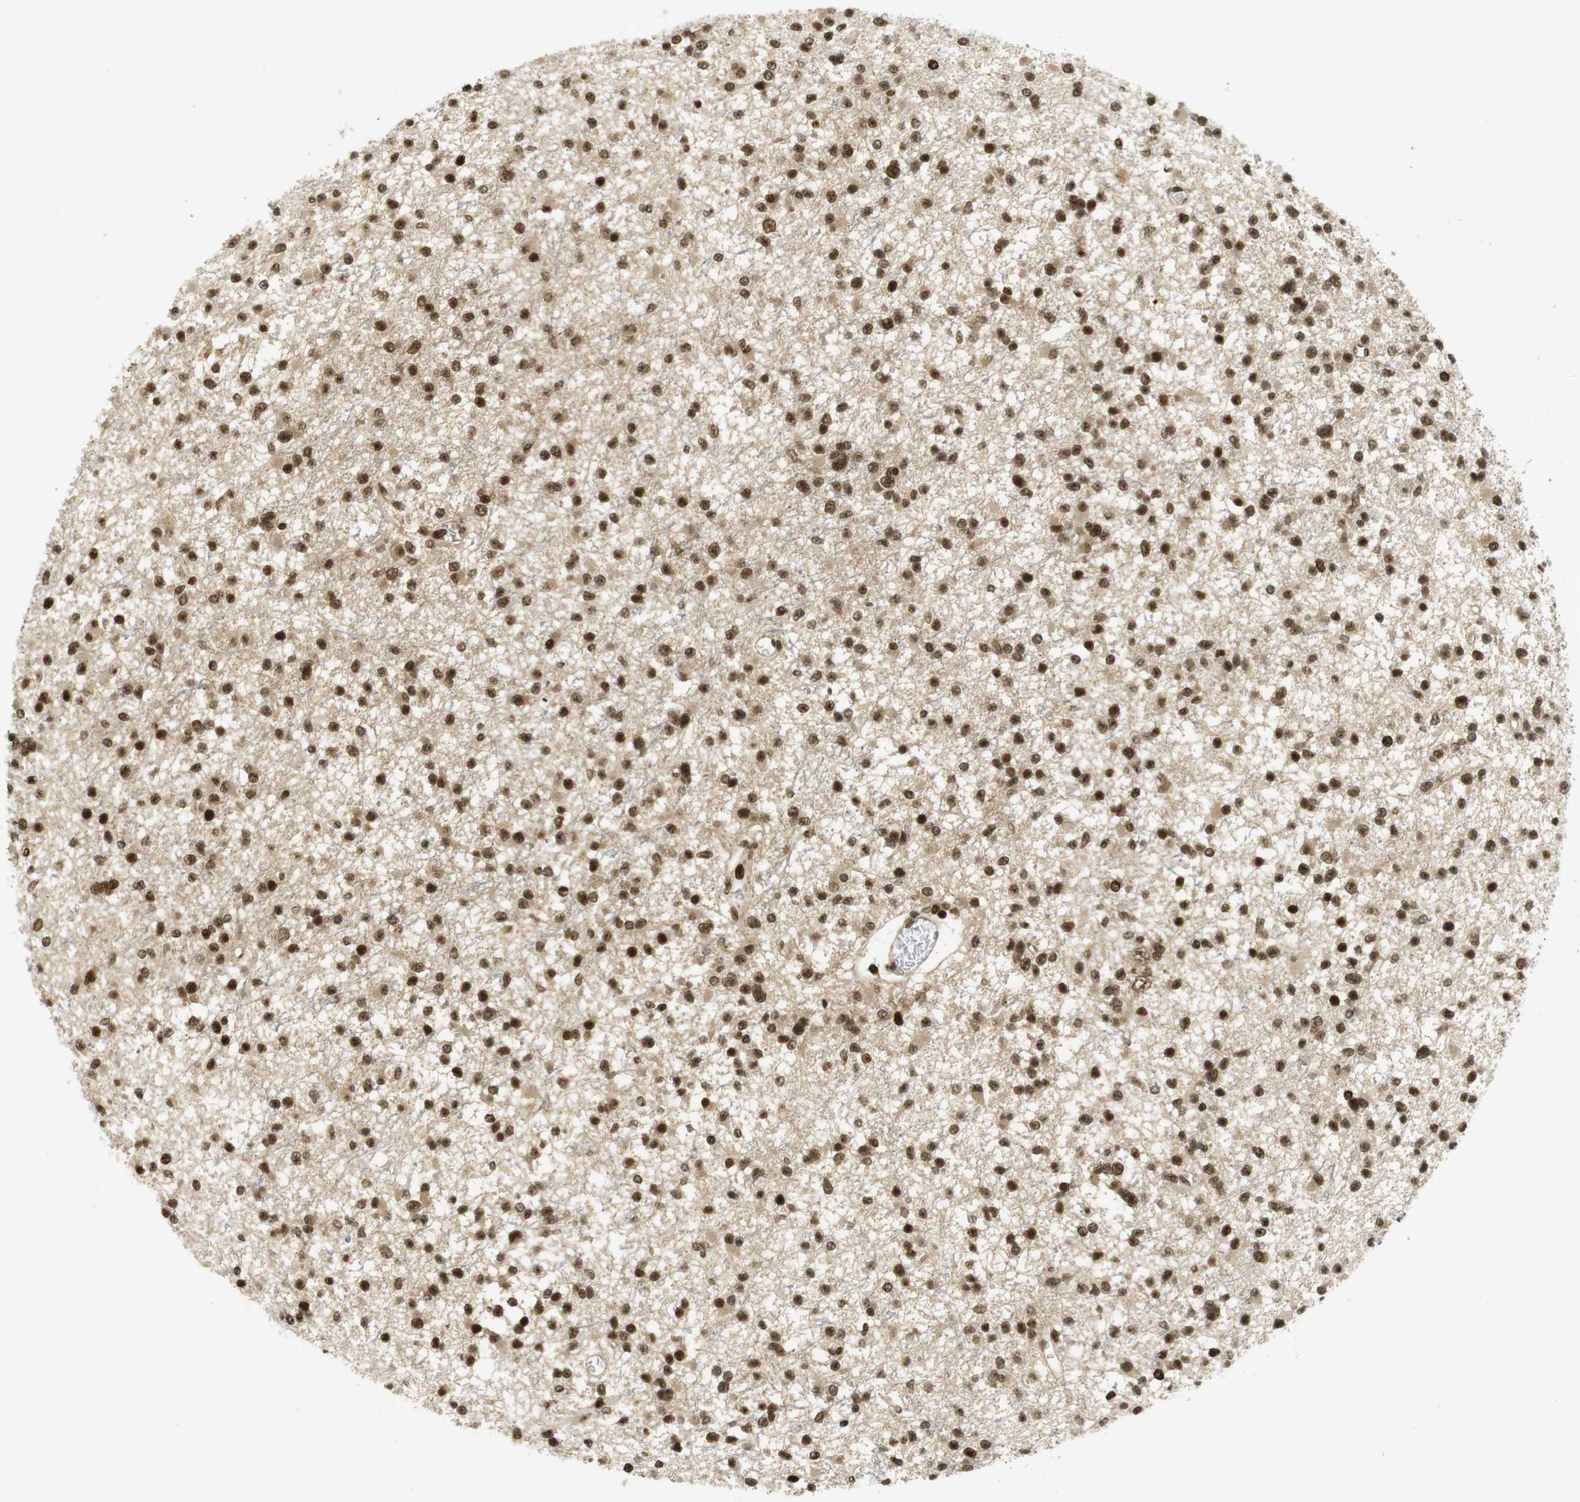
{"staining": {"intensity": "strong", "quantity": ">75%", "location": "cytoplasmic/membranous,nuclear"}, "tissue": "glioma", "cell_type": "Tumor cells", "image_type": "cancer", "snomed": [{"axis": "morphology", "description": "Glioma, malignant, Low grade"}, {"axis": "topography", "description": "Brain"}], "caption": "Brown immunohistochemical staining in human glioma reveals strong cytoplasmic/membranous and nuclear expression in about >75% of tumor cells.", "gene": "RUVBL2", "patient": {"sex": "female", "age": 22}}